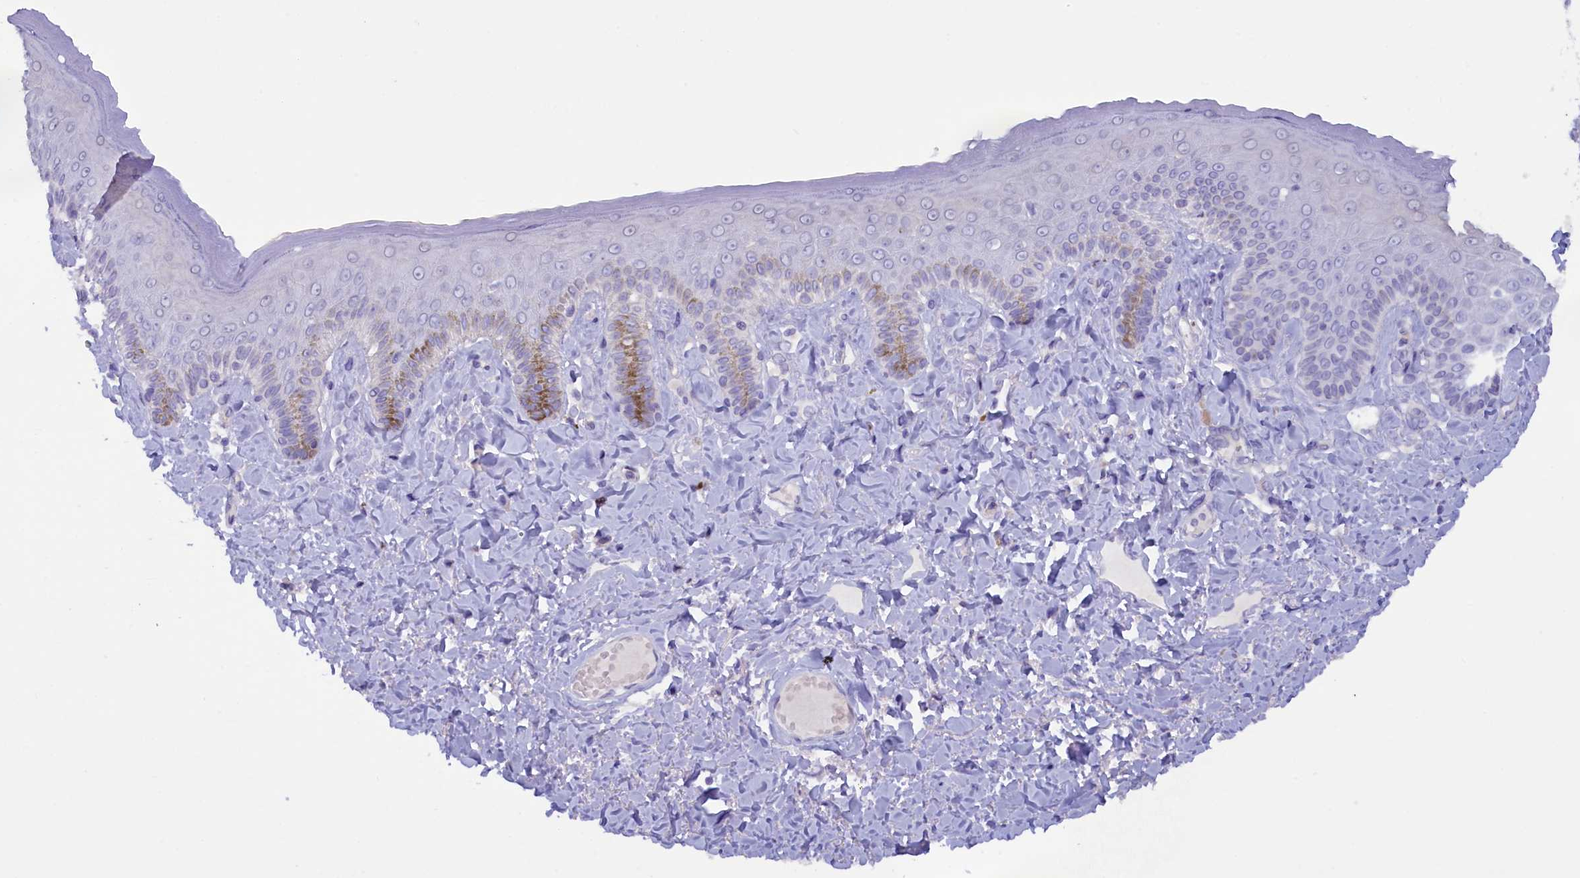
{"staining": {"intensity": "negative", "quantity": "none", "location": "none"}, "tissue": "skin", "cell_type": "Epidermal cells", "image_type": "normal", "snomed": [{"axis": "morphology", "description": "Normal tissue, NOS"}, {"axis": "topography", "description": "Anal"}], "caption": "Immunohistochemistry of normal human skin reveals no positivity in epidermal cells.", "gene": "ZSWIM4", "patient": {"sex": "male", "age": 69}}